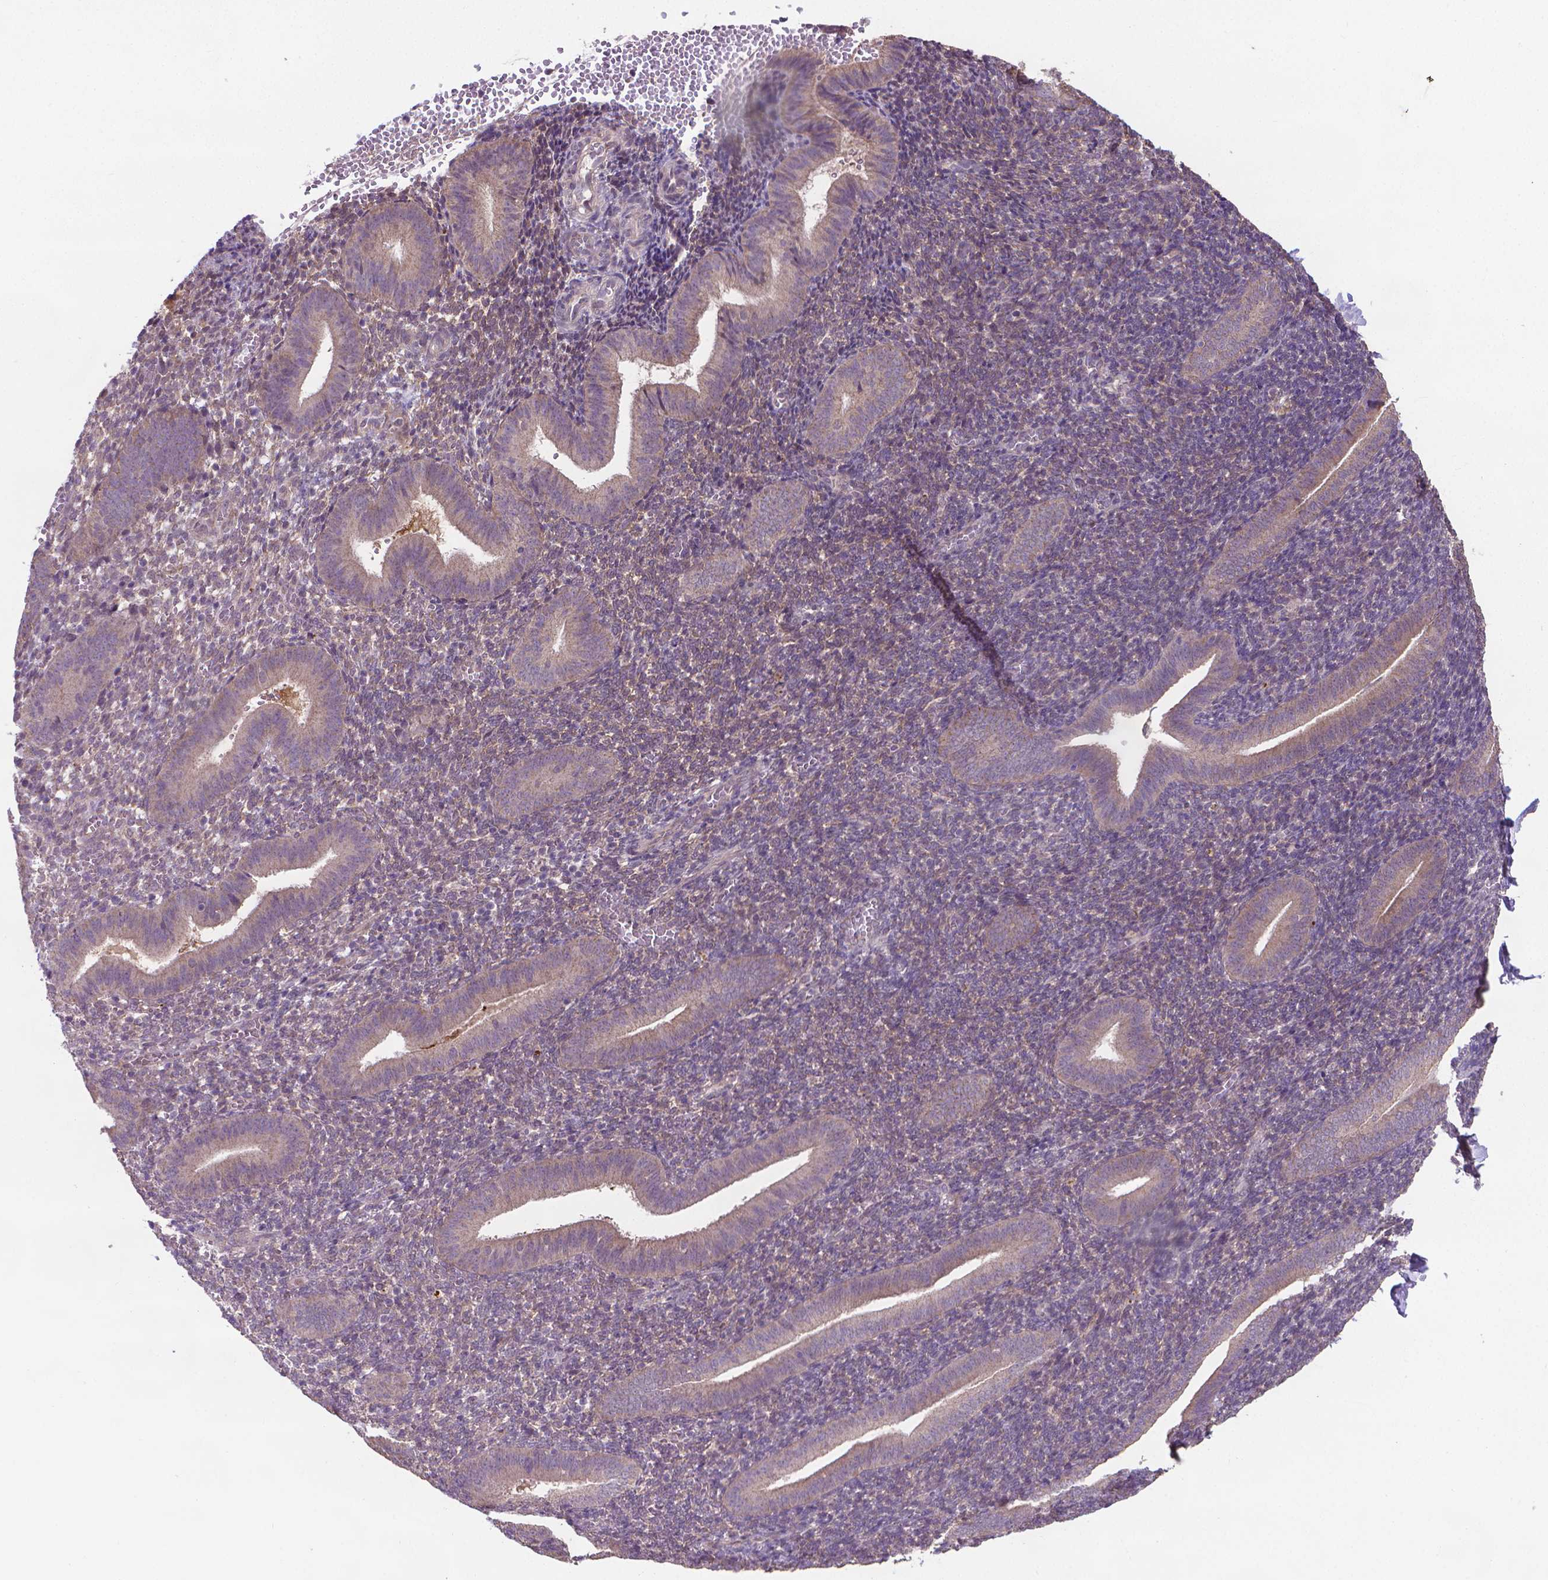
{"staining": {"intensity": "weak", "quantity": "<25%", "location": "cytoplasmic/membranous"}, "tissue": "endometrium", "cell_type": "Cells in endometrial stroma", "image_type": "normal", "snomed": [{"axis": "morphology", "description": "Normal tissue, NOS"}, {"axis": "topography", "description": "Endometrium"}], "caption": "A photomicrograph of endometrium stained for a protein displays no brown staining in cells in endometrial stroma. The staining was performed using DAB (3,3'-diaminobenzidine) to visualize the protein expression in brown, while the nuclei were stained in blue with hematoxylin (Magnification: 20x).", "gene": "GPR63", "patient": {"sex": "female", "age": 25}}